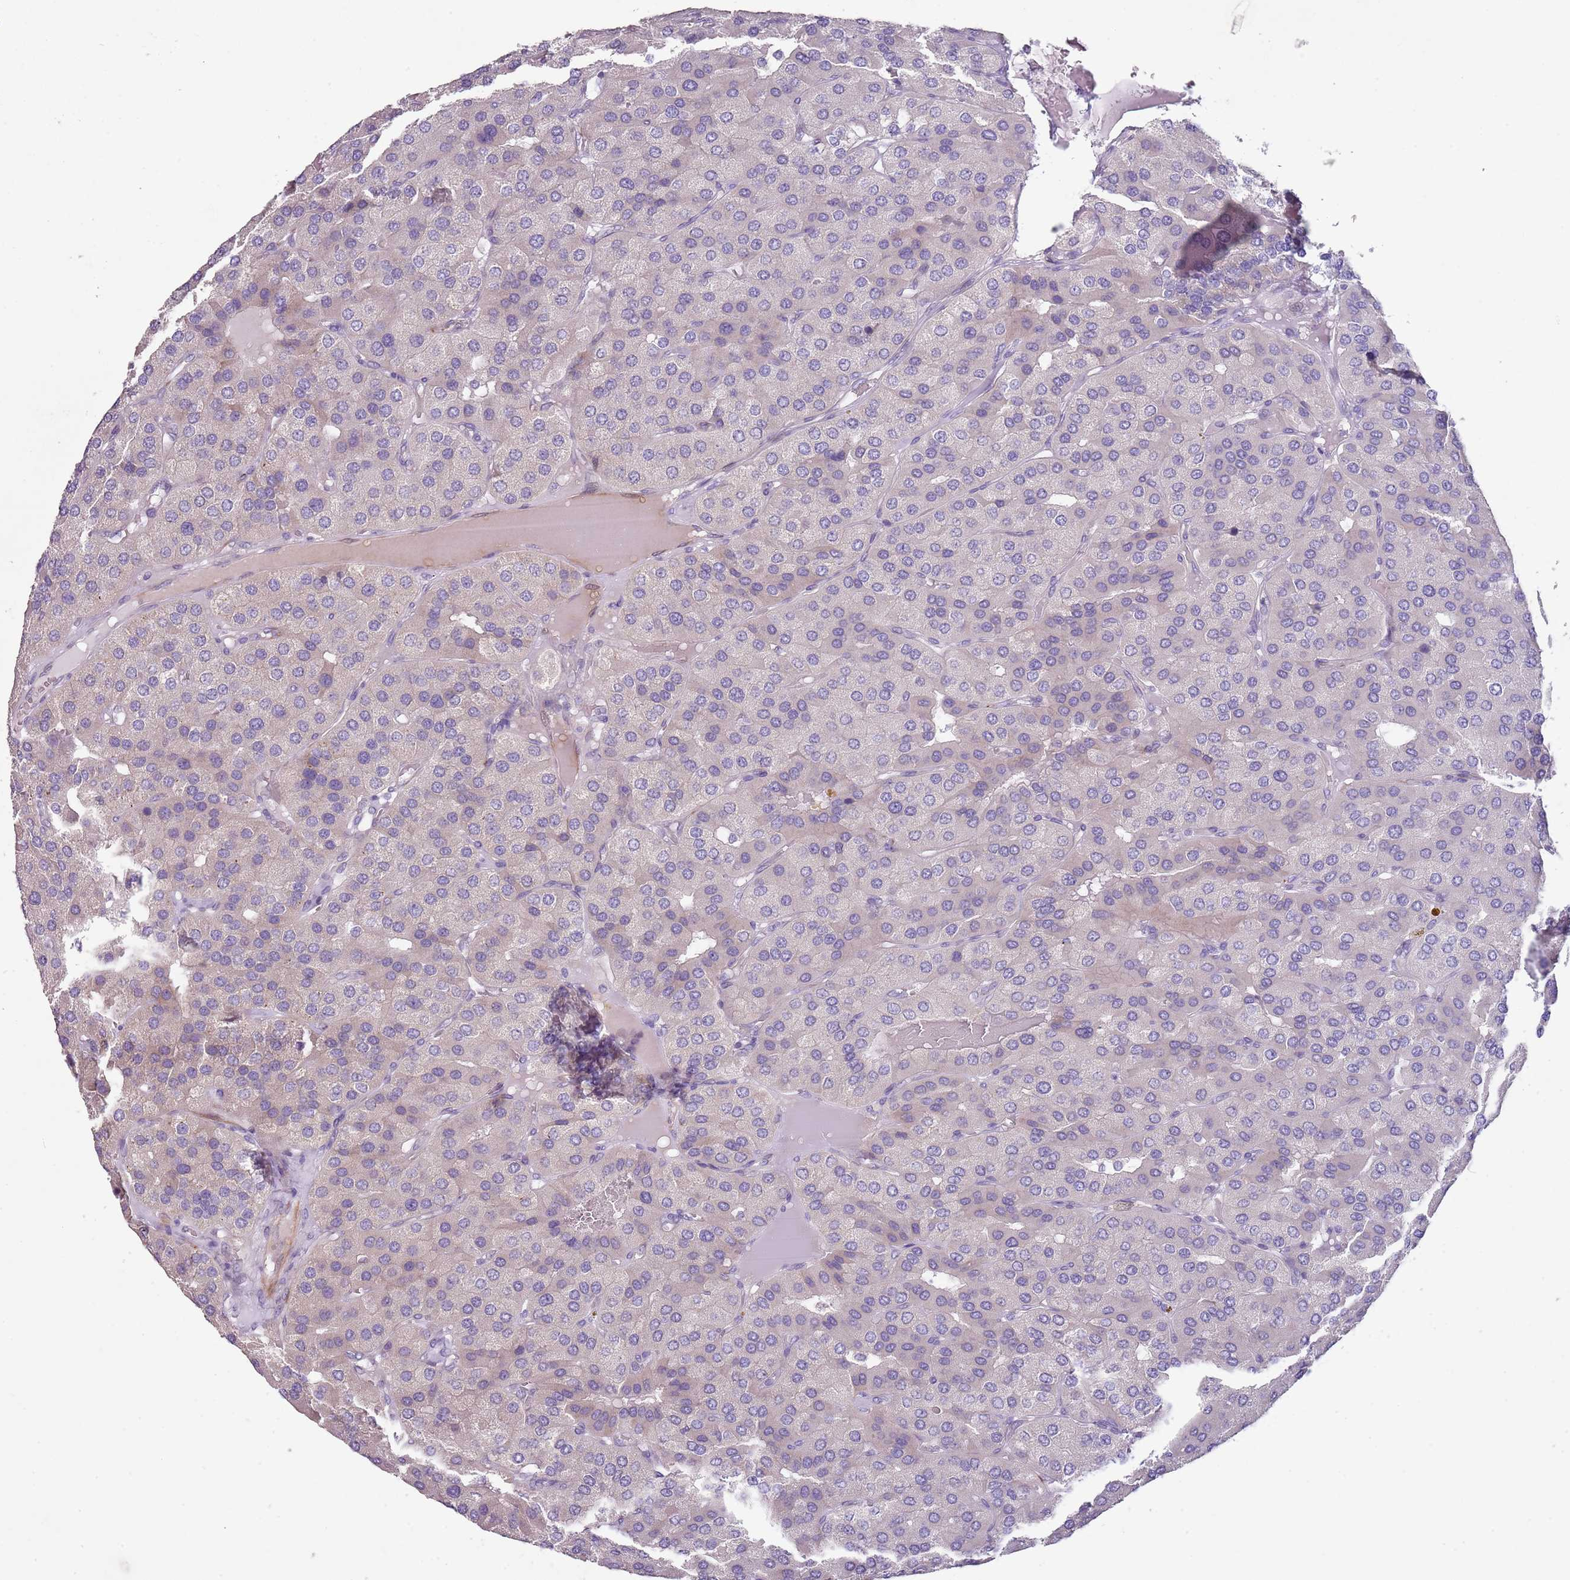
{"staining": {"intensity": "negative", "quantity": "none", "location": "none"}, "tissue": "parathyroid gland", "cell_type": "Glandular cells", "image_type": "normal", "snomed": [{"axis": "morphology", "description": "Normal tissue, NOS"}, {"axis": "morphology", "description": "Adenoma, NOS"}, {"axis": "topography", "description": "Parathyroid gland"}], "caption": "Histopathology image shows no protein staining in glandular cells of unremarkable parathyroid gland.", "gene": "ZNF583", "patient": {"sex": "female", "age": 86}}